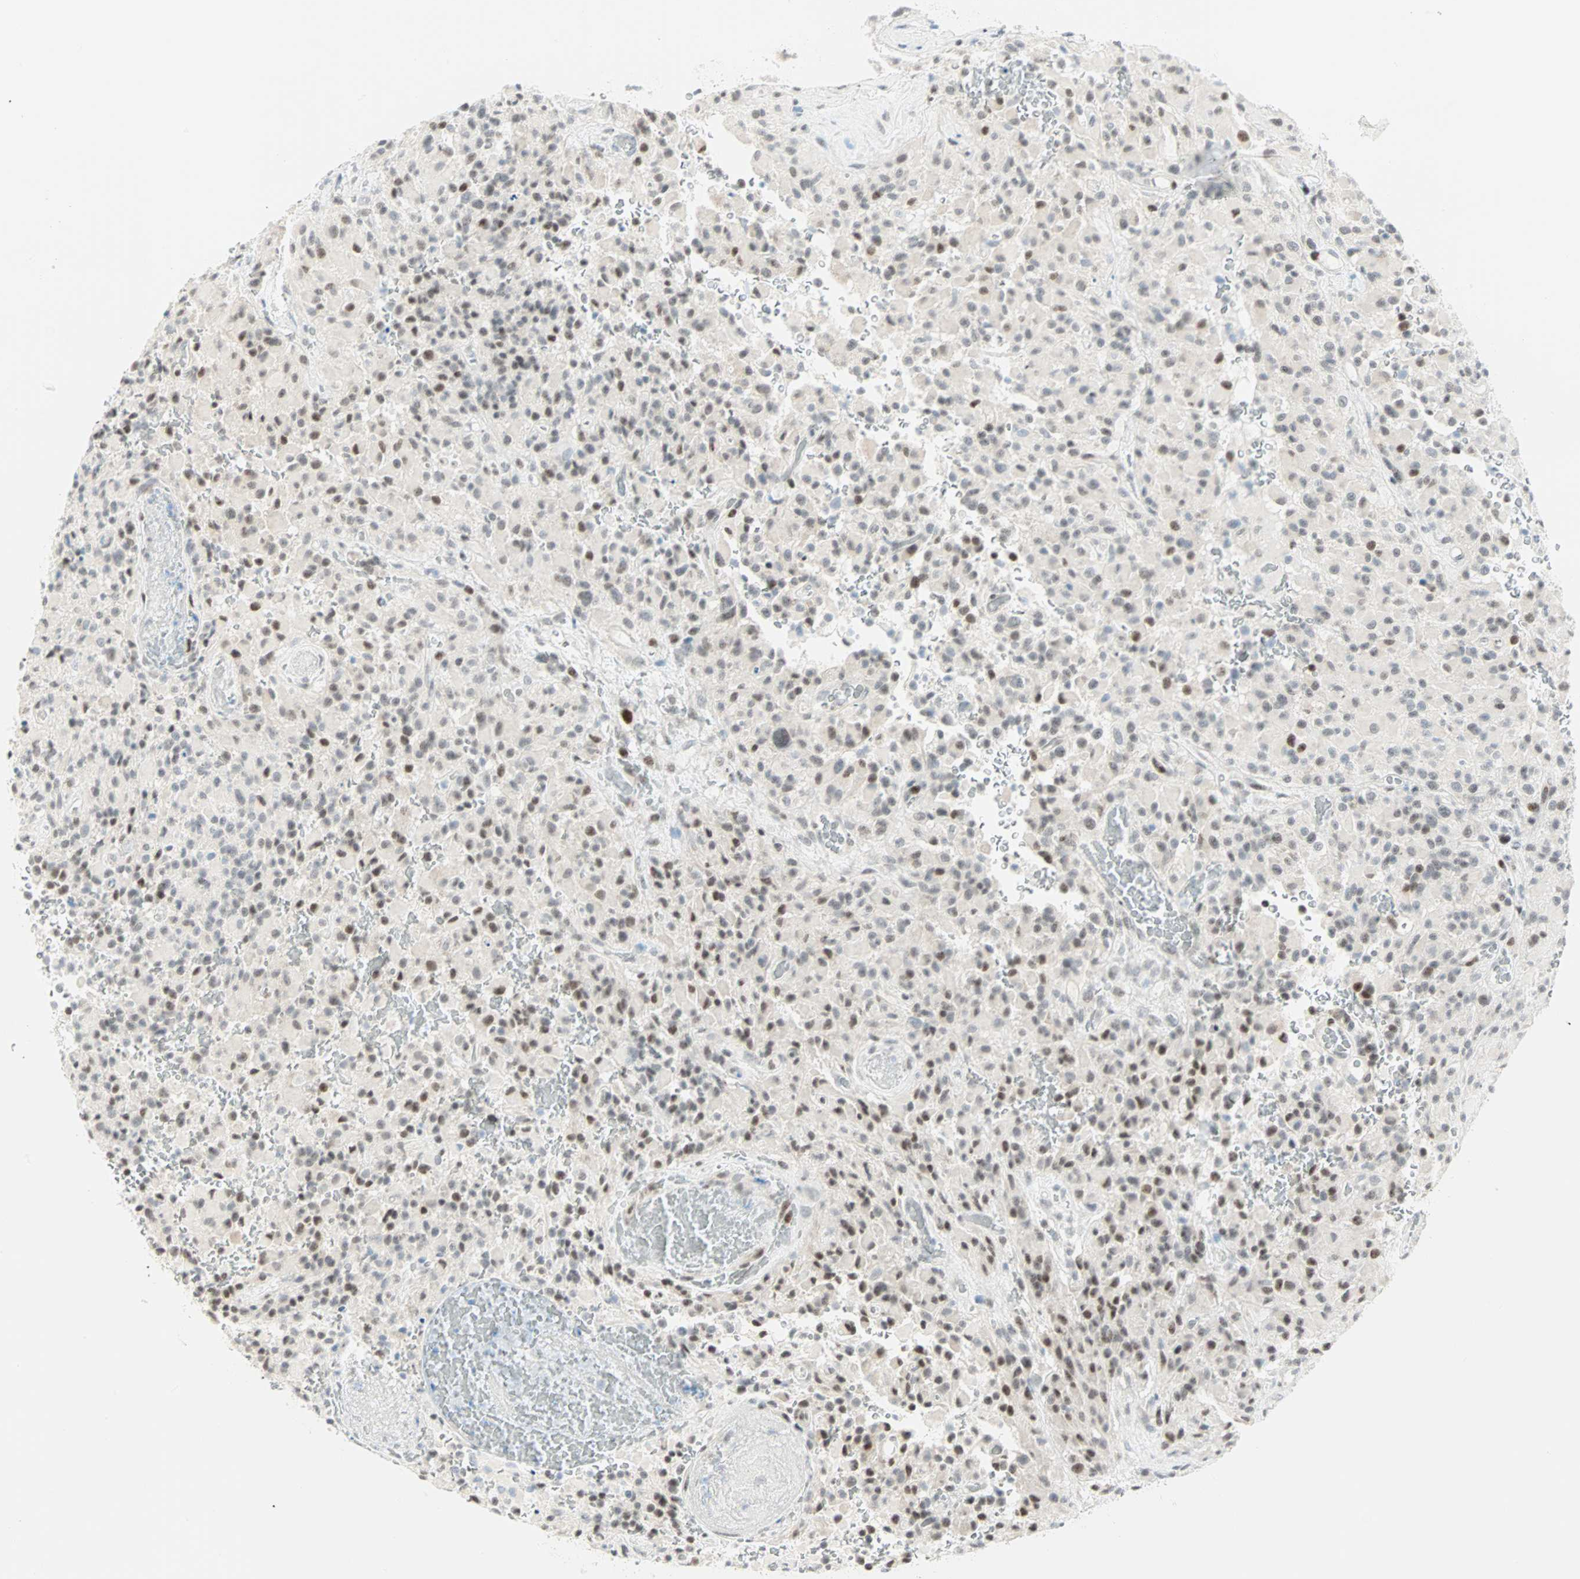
{"staining": {"intensity": "weak", "quantity": "25%-75%", "location": "nuclear"}, "tissue": "glioma", "cell_type": "Tumor cells", "image_type": "cancer", "snomed": [{"axis": "morphology", "description": "Glioma, malignant, High grade"}, {"axis": "topography", "description": "Brain"}], "caption": "Malignant glioma (high-grade) stained for a protein (brown) reveals weak nuclear positive expression in about 25%-75% of tumor cells.", "gene": "PKNOX1", "patient": {"sex": "male", "age": 71}}